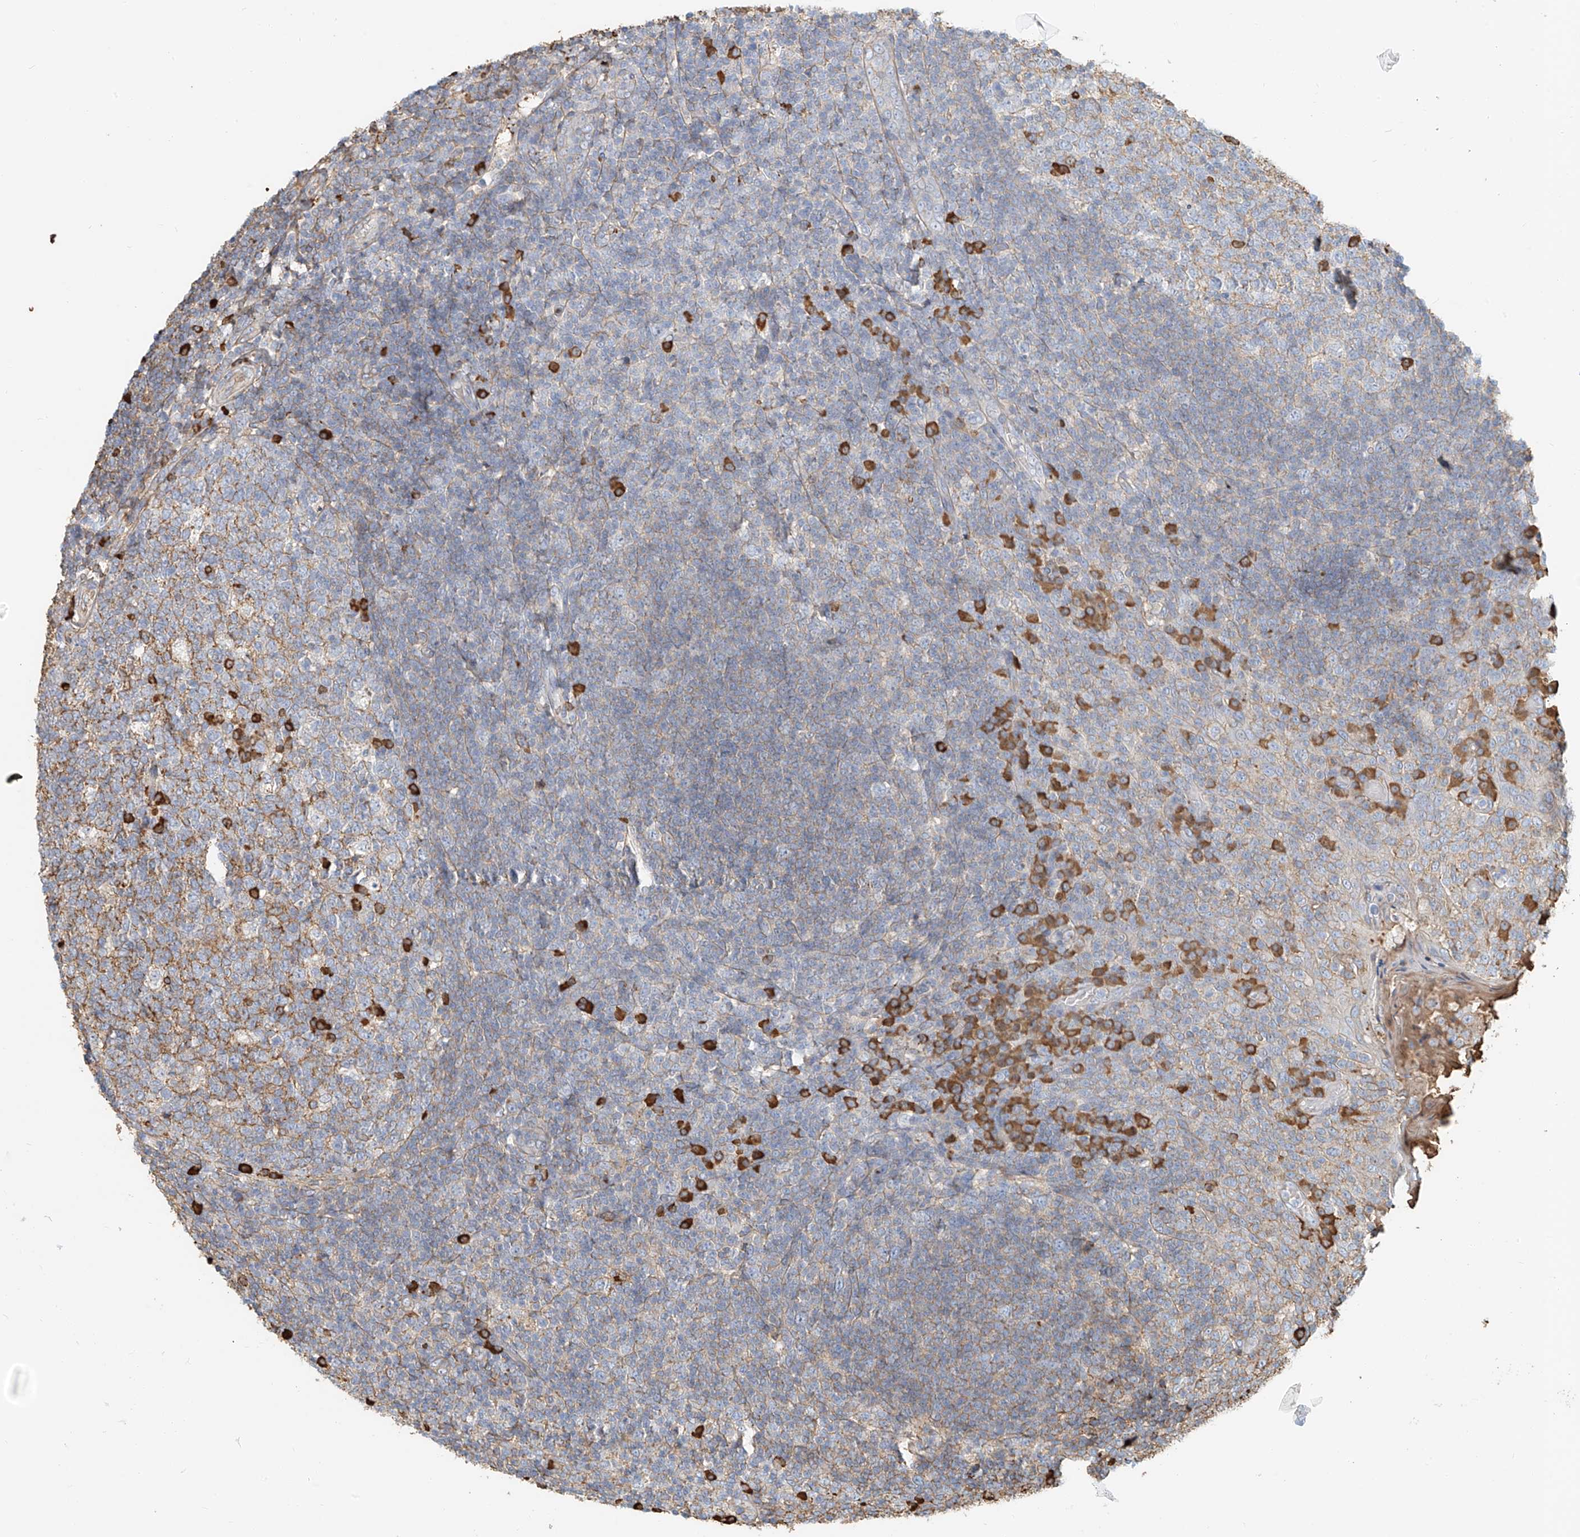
{"staining": {"intensity": "strong", "quantity": "<25%", "location": "cytoplasmic/membranous"}, "tissue": "tonsil", "cell_type": "Germinal center cells", "image_type": "normal", "snomed": [{"axis": "morphology", "description": "Normal tissue, NOS"}, {"axis": "topography", "description": "Tonsil"}], "caption": "Immunohistochemical staining of benign tonsil exhibits medium levels of strong cytoplasmic/membranous staining in approximately <25% of germinal center cells.", "gene": "ZFP30", "patient": {"sex": "female", "age": 19}}